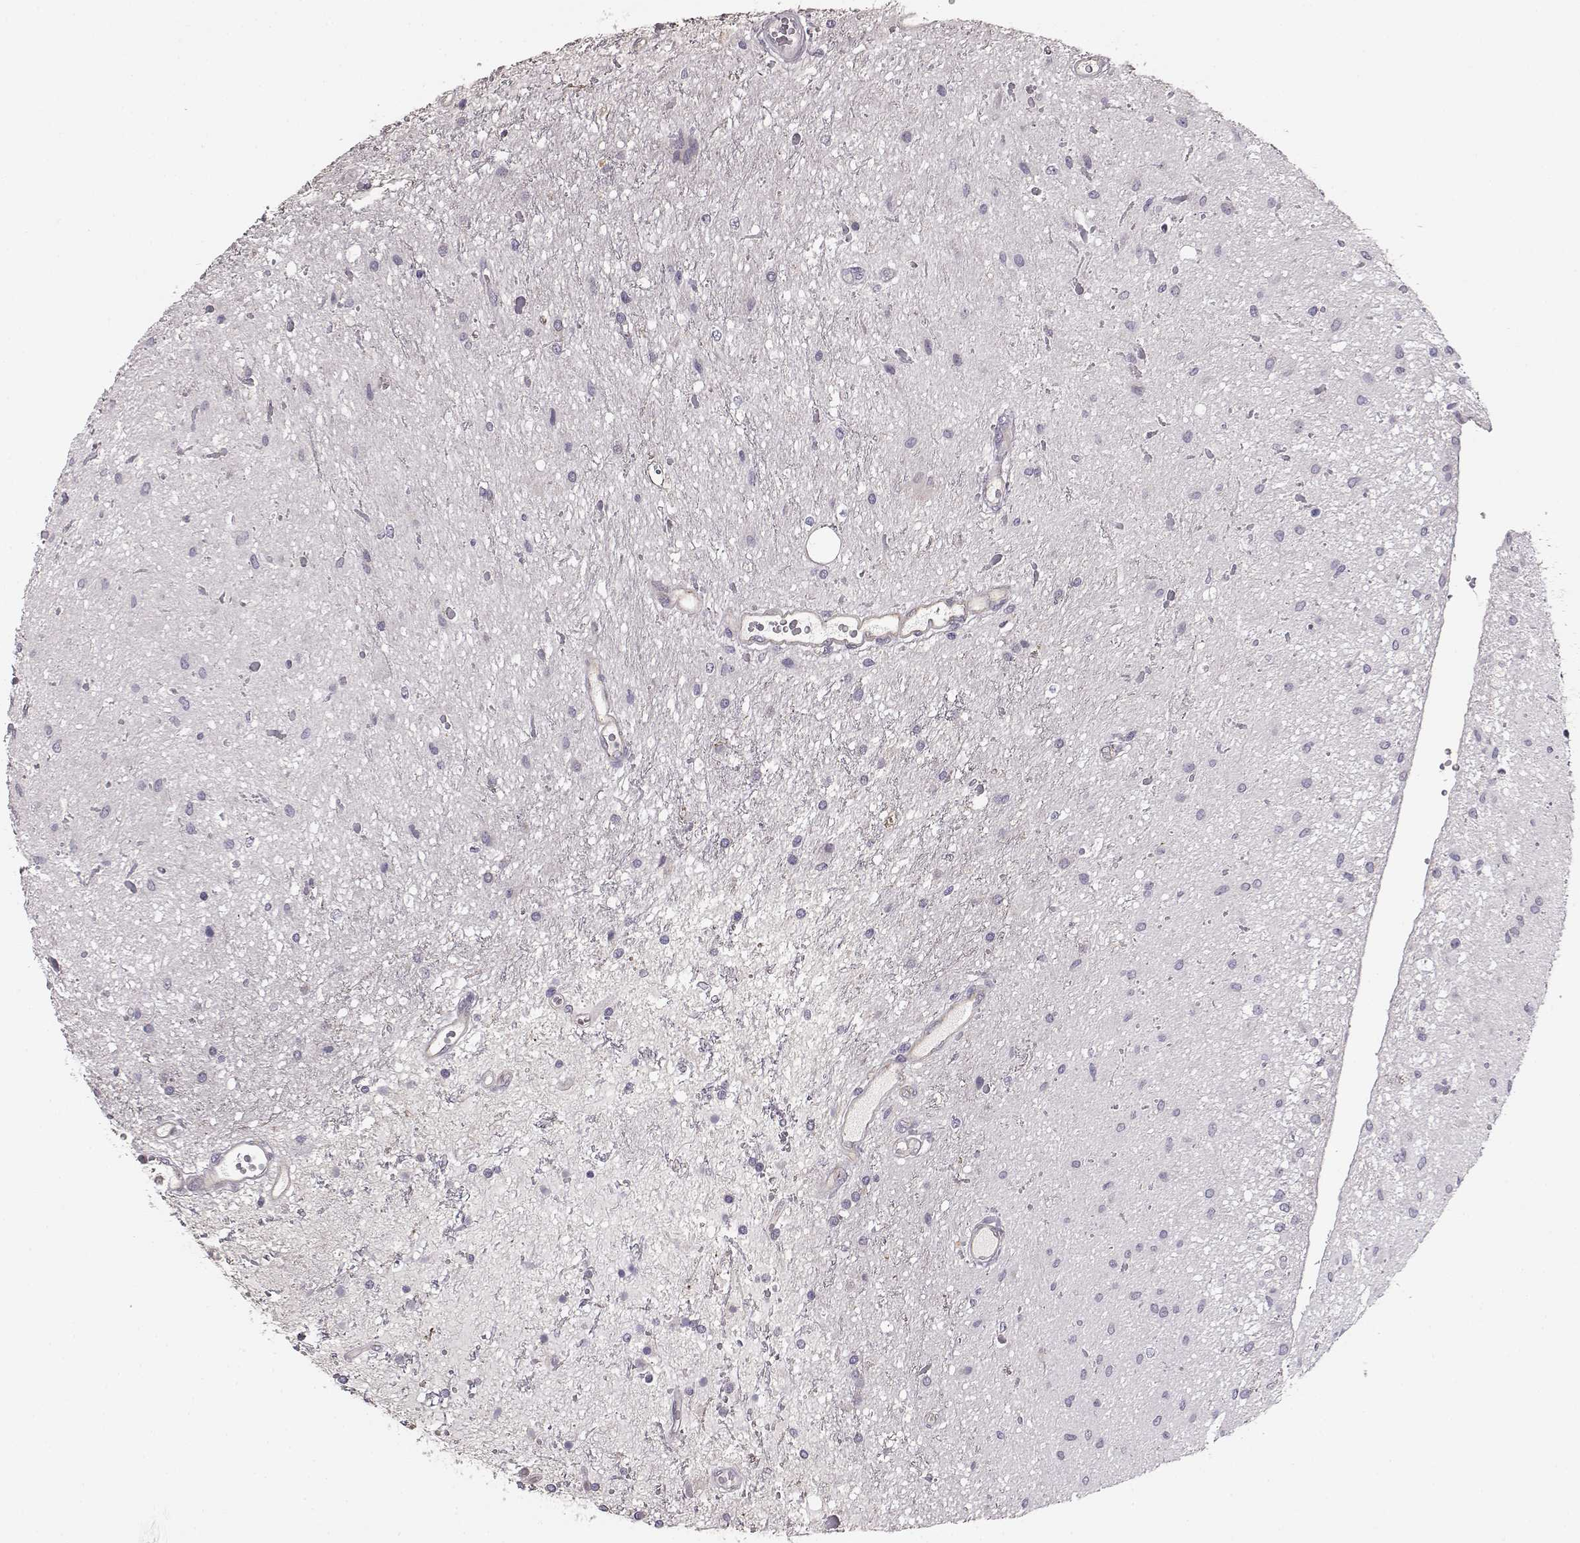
{"staining": {"intensity": "negative", "quantity": "none", "location": "none"}, "tissue": "glioma", "cell_type": "Tumor cells", "image_type": "cancer", "snomed": [{"axis": "morphology", "description": "Glioma, malignant, Low grade"}, {"axis": "topography", "description": "Cerebellum"}], "caption": "DAB (3,3'-diaminobenzidine) immunohistochemical staining of human malignant glioma (low-grade) reveals no significant staining in tumor cells.", "gene": "GHR", "patient": {"sex": "female", "age": 14}}